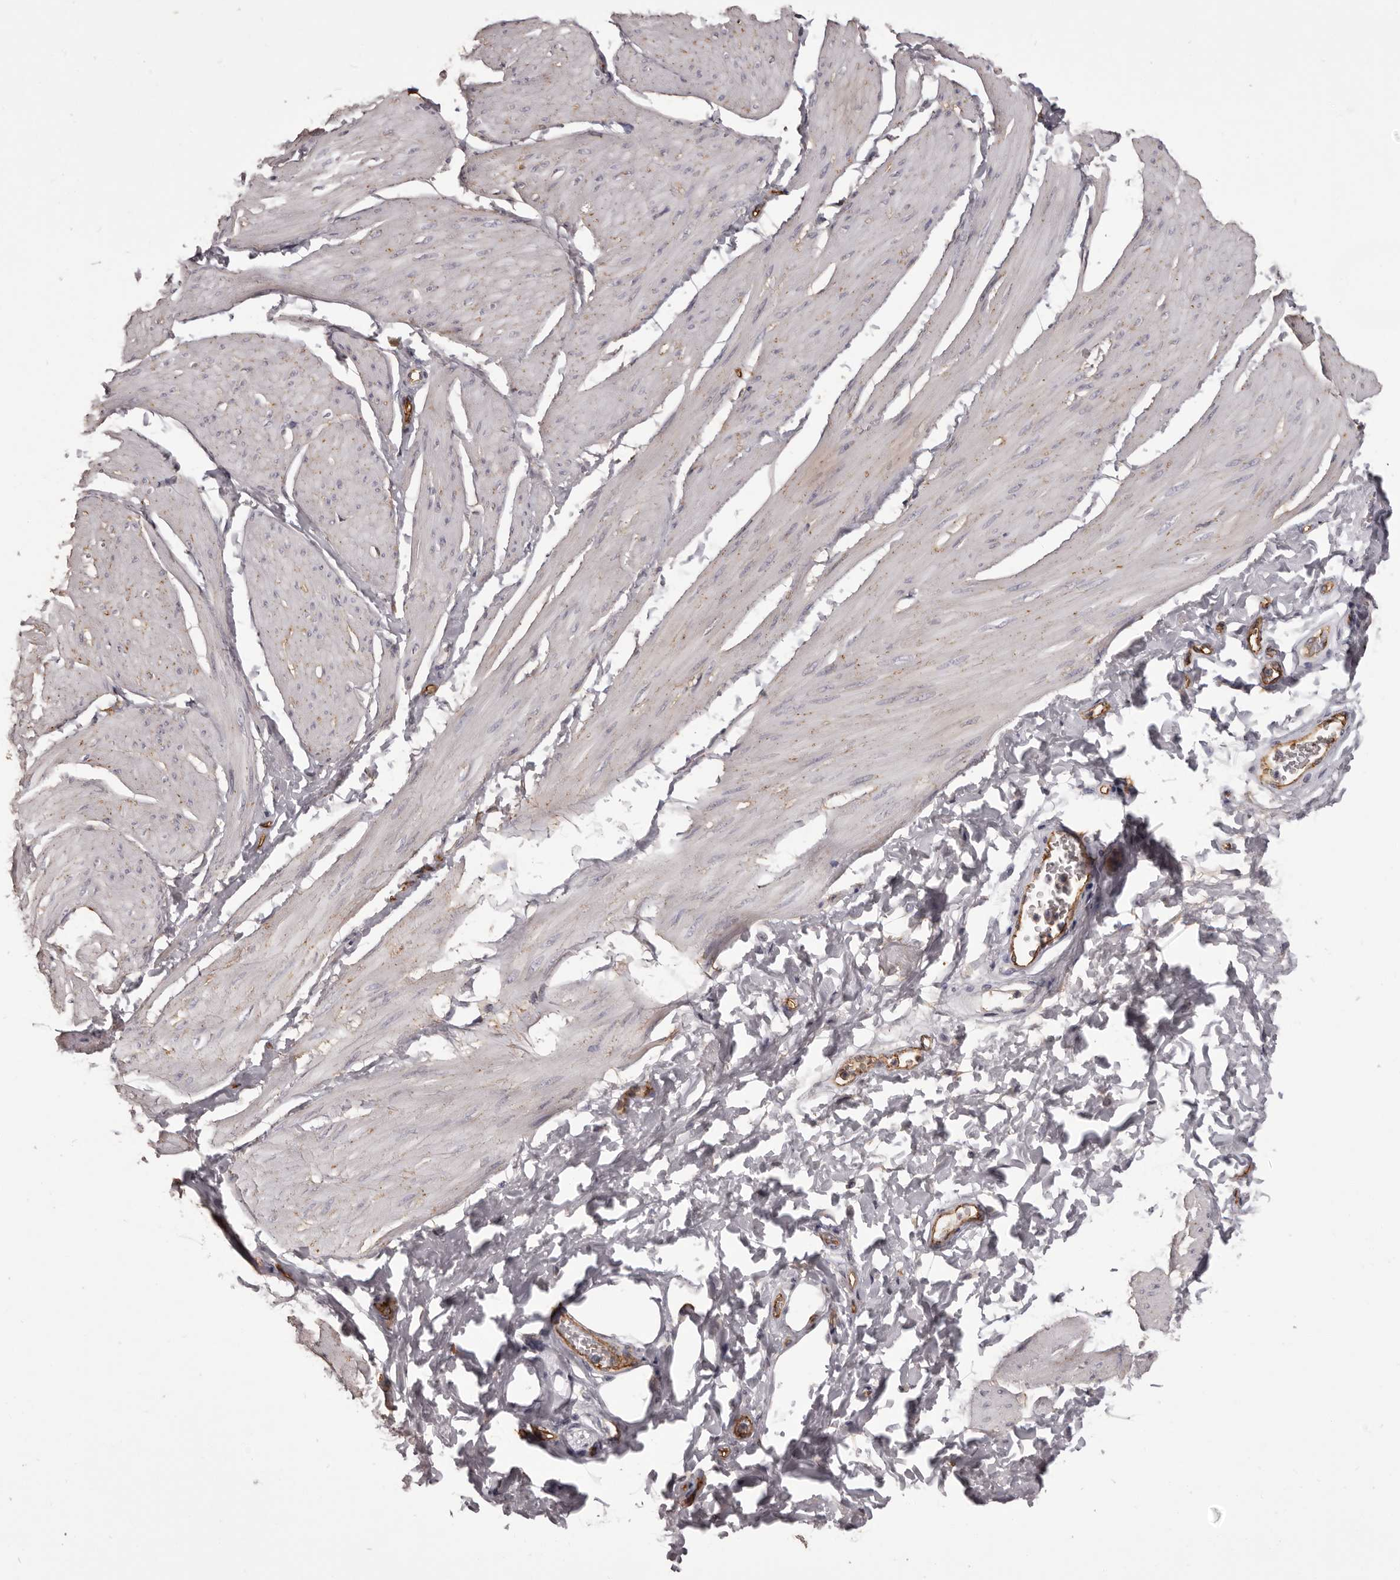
{"staining": {"intensity": "negative", "quantity": "none", "location": "none"}, "tissue": "smooth muscle", "cell_type": "Smooth muscle cells", "image_type": "normal", "snomed": [{"axis": "morphology", "description": "Urothelial carcinoma, High grade"}, {"axis": "topography", "description": "Urinary bladder"}], "caption": "IHC of benign human smooth muscle demonstrates no expression in smooth muscle cells.", "gene": "GPR78", "patient": {"sex": "male", "age": 46}}